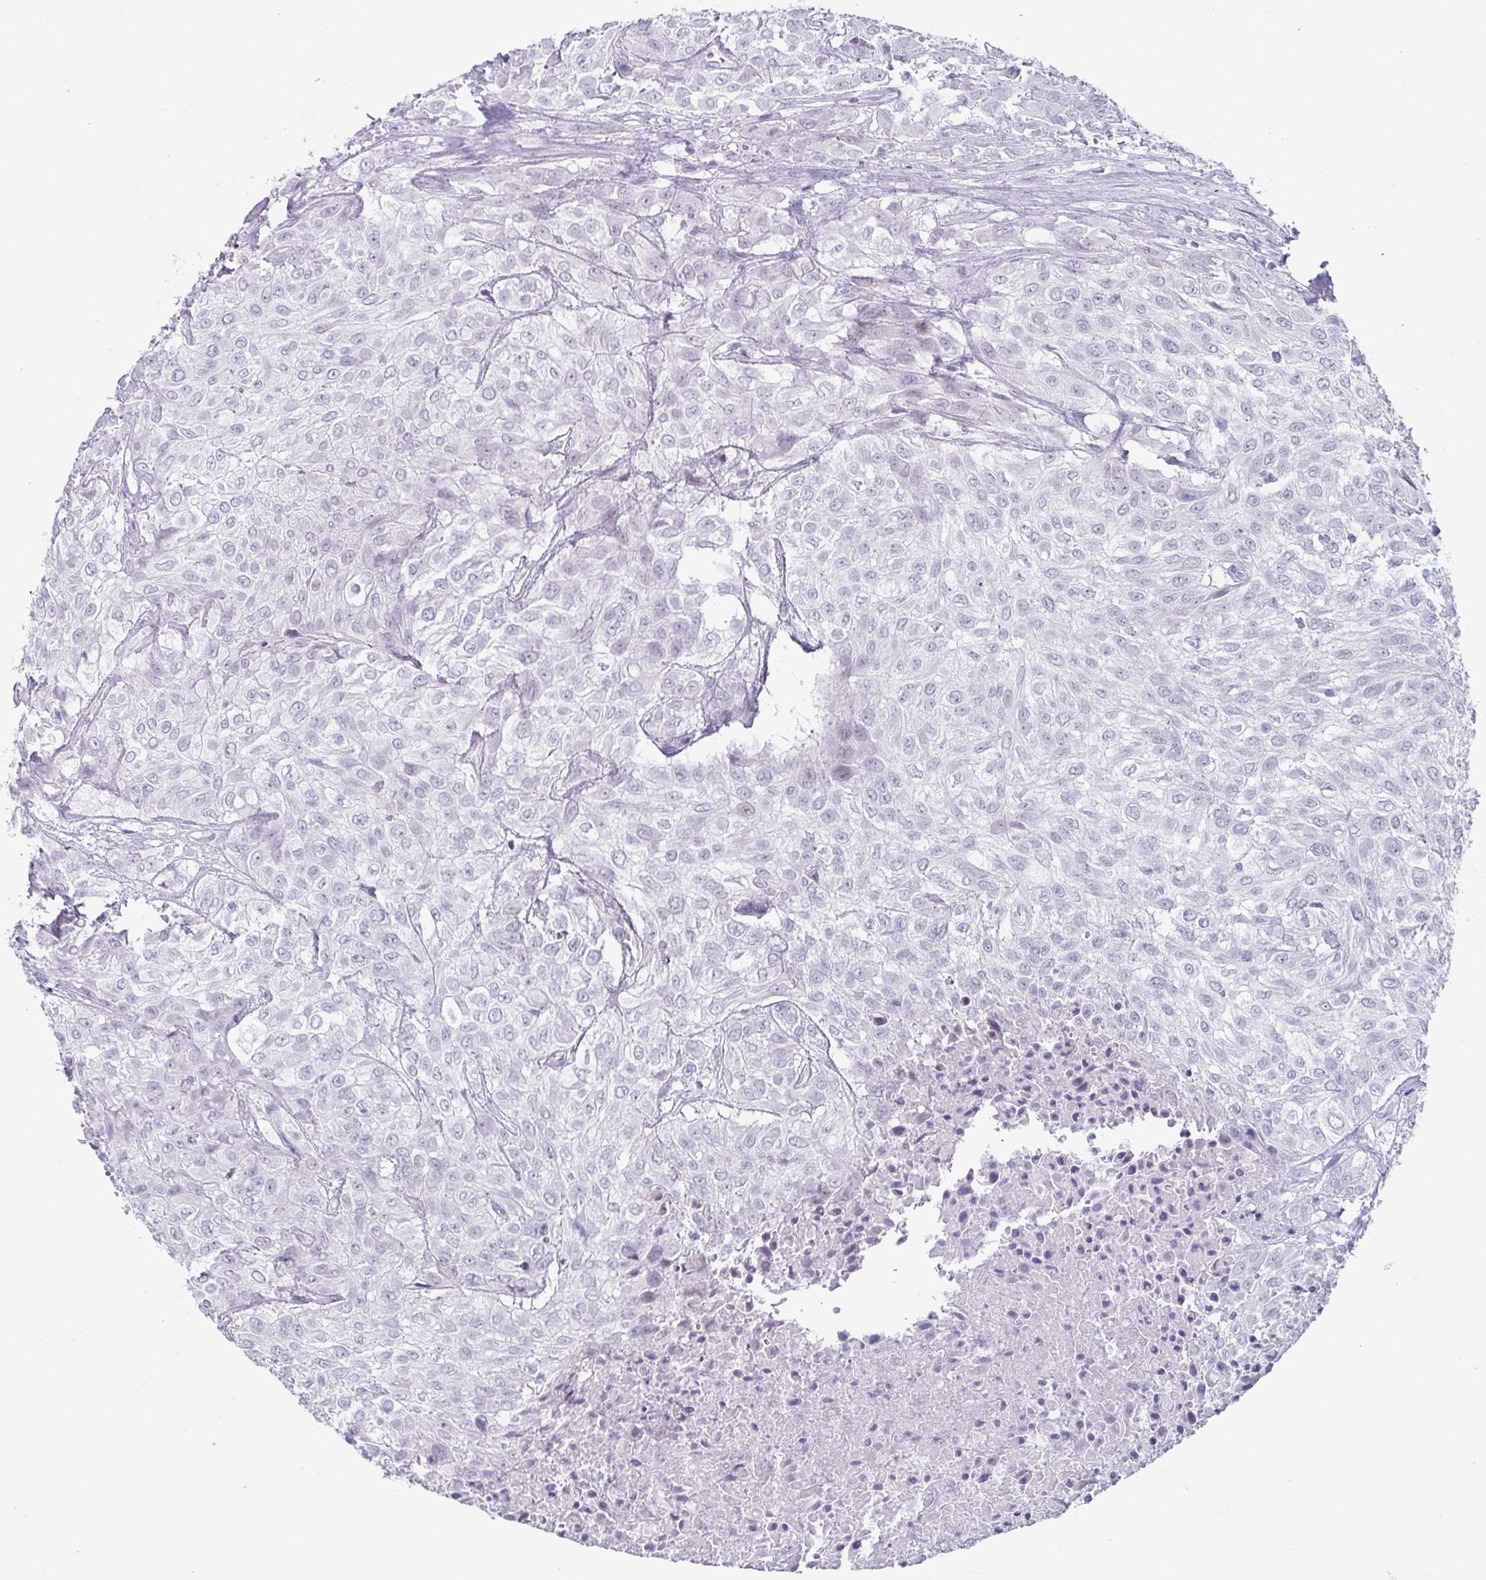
{"staining": {"intensity": "negative", "quantity": "none", "location": "none"}, "tissue": "urothelial cancer", "cell_type": "Tumor cells", "image_type": "cancer", "snomed": [{"axis": "morphology", "description": "Urothelial carcinoma, High grade"}, {"axis": "topography", "description": "Urinary bladder"}], "caption": "High-grade urothelial carcinoma stained for a protein using immunohistochemistry (IHC) reveals no staining tumor cells.", "gene": "VSIG10L", "patient": {"sex": "male", "age": 57}}